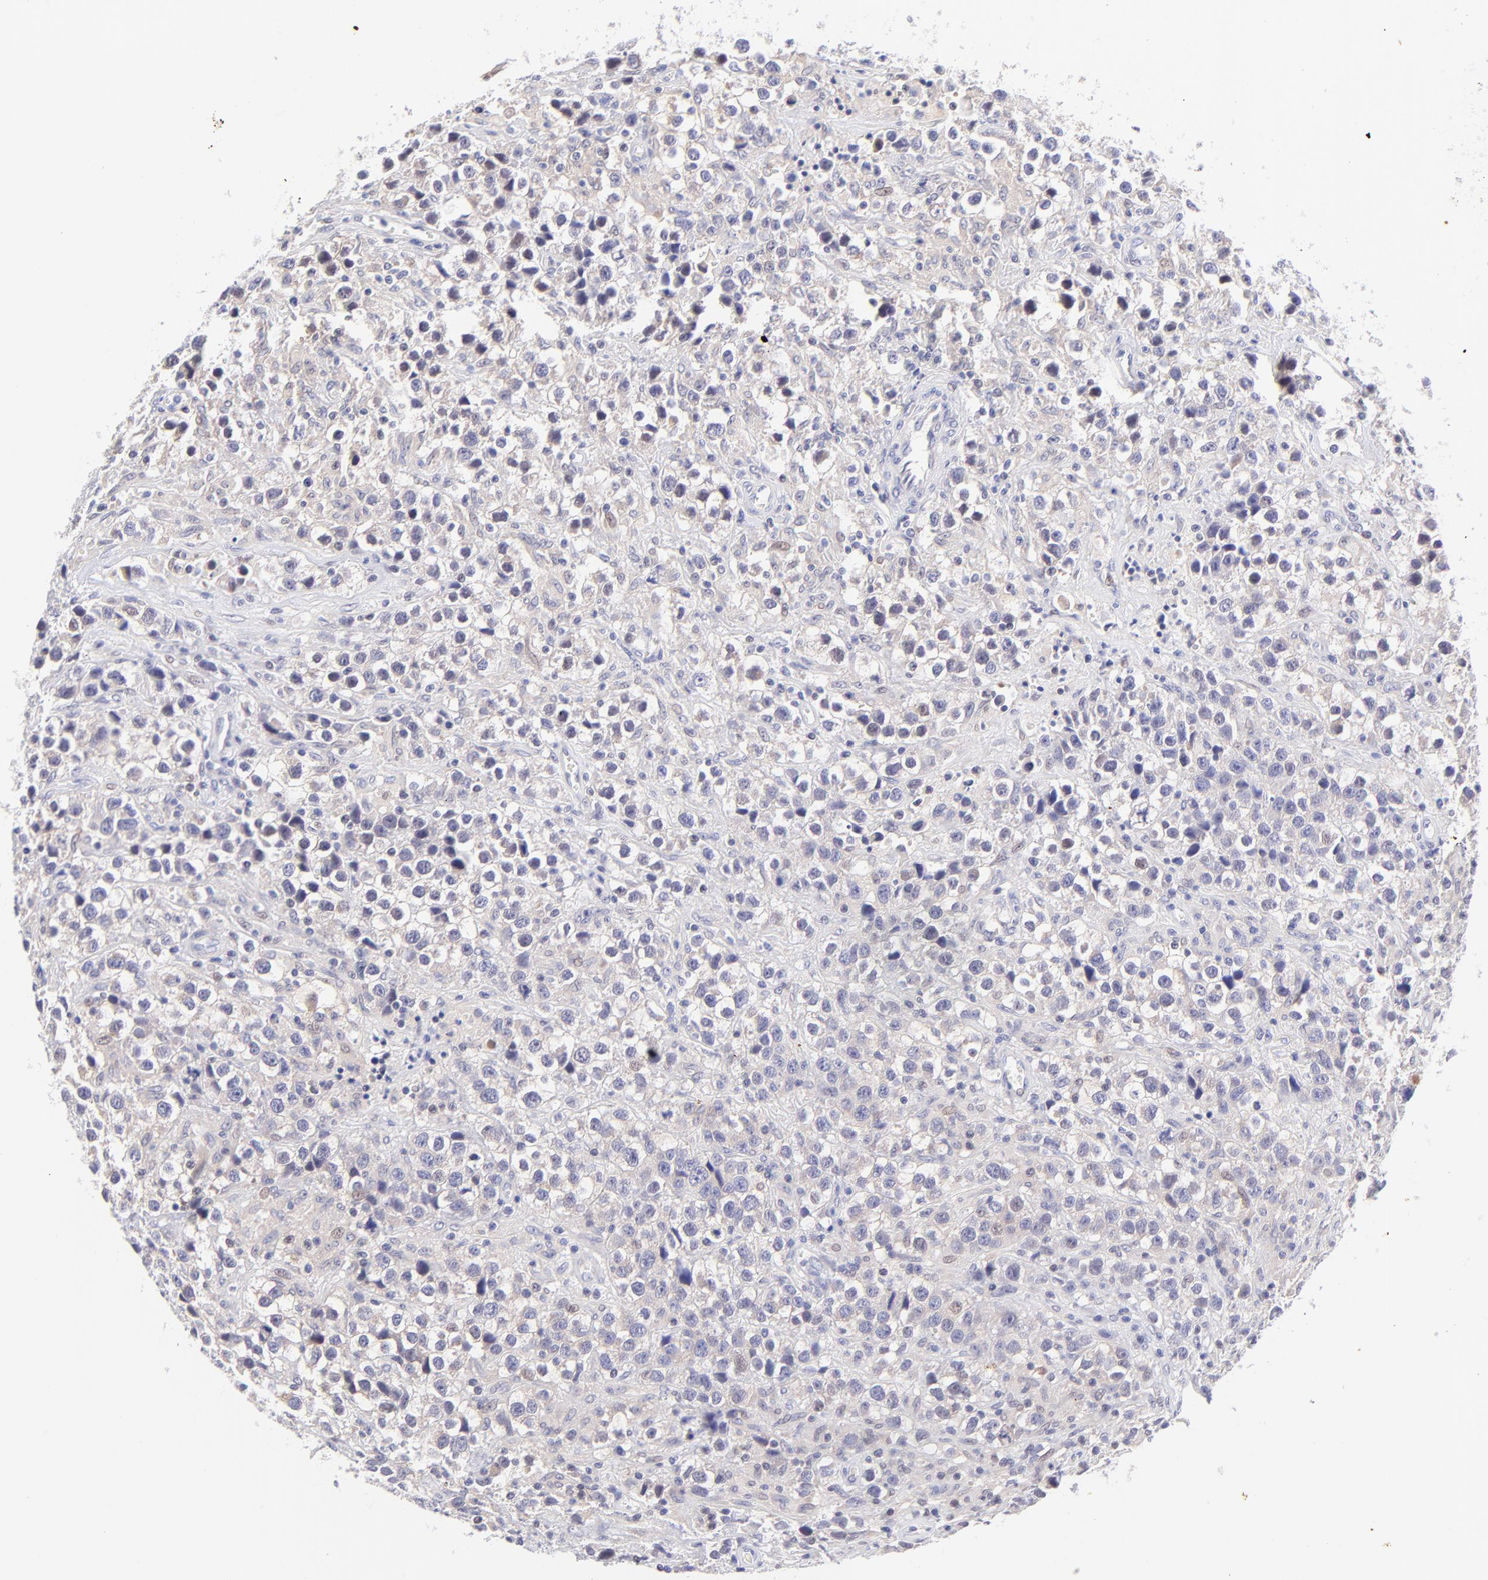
{"staining": {"intensity": "negative", "quantity": "none", "location": "none"}, "tissue": "testis cancer", "cell_type": "Tumor cells", "image_type": "cancer", "snomed": [{"axis": "morphology", "description": "Seminoma, NOS"}, {"axis": "topography", "description": "Testis"}], "caption": "IHC image of testis seminoma stained for a protein (brown), which reveals no expression in tumor cells. The staining was performed using DAB (3,3'-diaminobenzidine) to visualize the protein expression in brown, while the nuclei were stained in blue with hematoxylin (Magnification: 20x).", "gene": "PBDC1", "patient": {"sex": "male", "age": 43}}